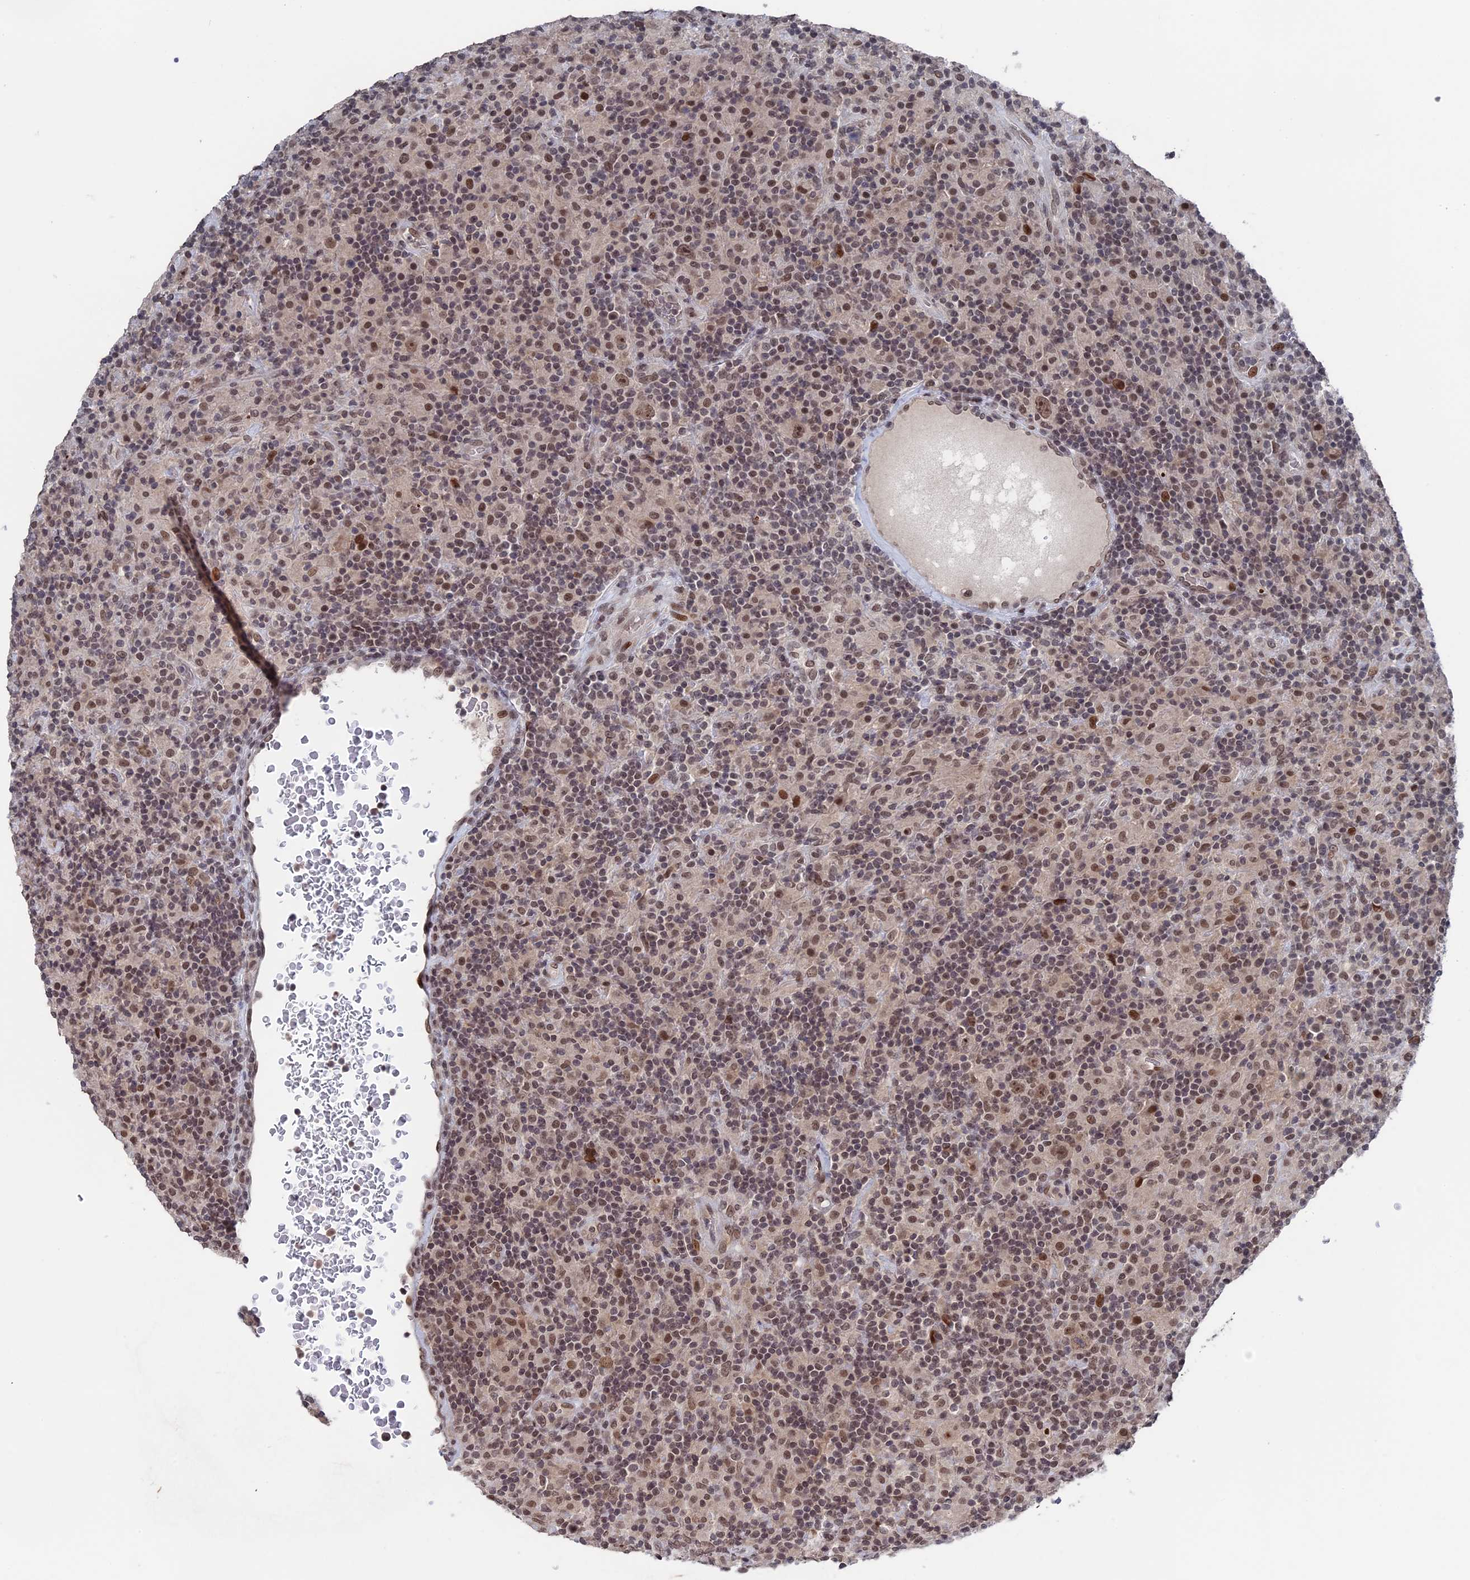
{"staining": {"intensity": "moderate", "quantity": ">75%", "location": "nuclear"}, "tissue": "lymphoma", "cell_type": "Tumor cells", "image_type": "cancer", "snomed": [{"axis": "morphology", "description": "Hodgkin's disease, NOS"}, {"axis": "topography", "description": "Lymph node"}], "caption": "Protein expression analysis of human Hodgkin's disease reveals moderate nuclear expression in approximately >75% of tumor cells.", "gene": "NR2C2AP", "patient": {"sex": "male", "age": 70}}